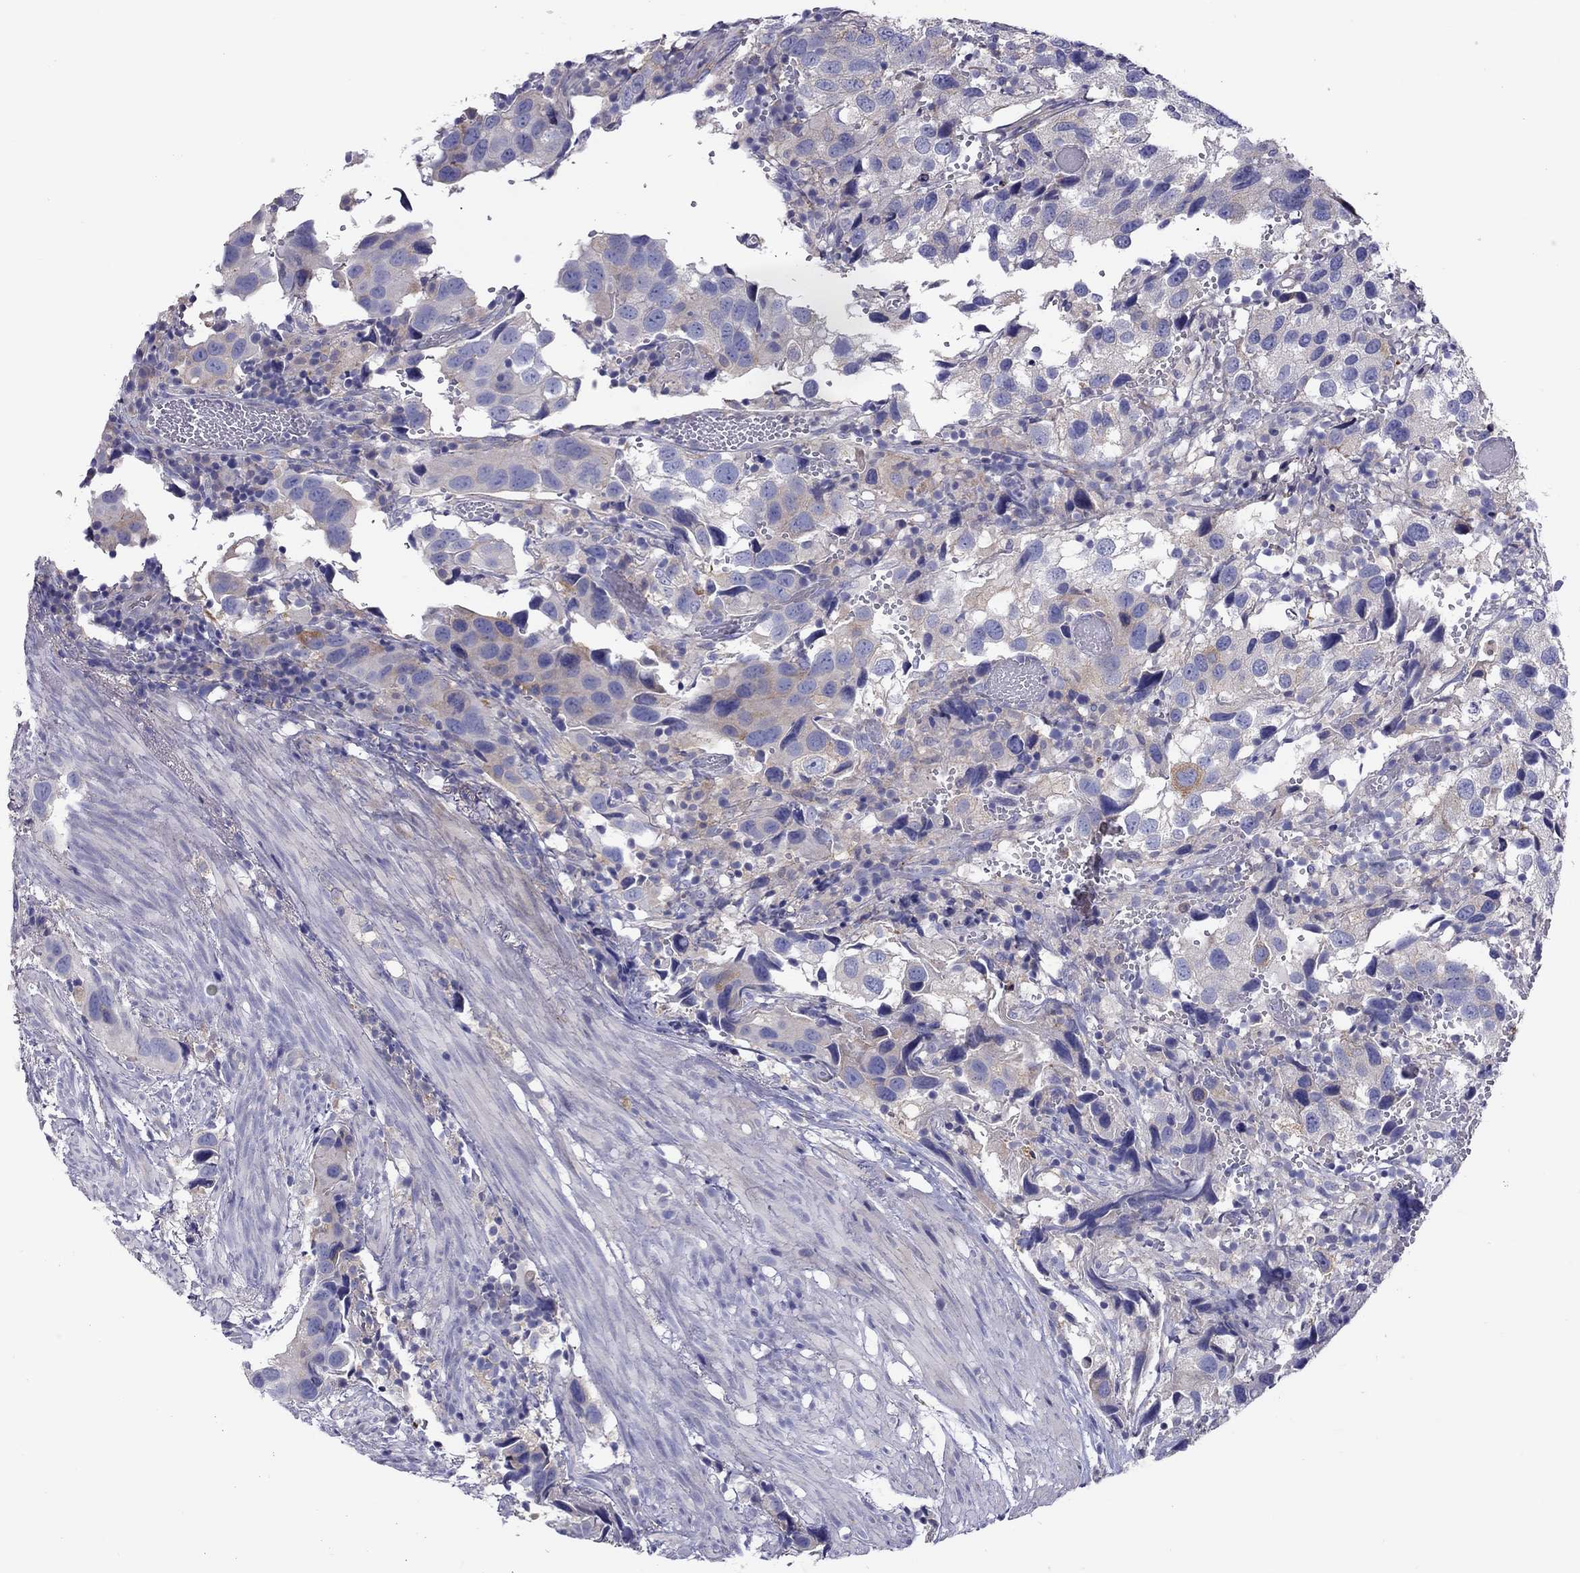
{"staining": {"intensity": "weak", "quantity": "<25%", "location": "cytoplasmic/membranous"}, "tissue": "urothelial cancer", "cell_type": "Tumor cells", "image_type": "cancer", "snomed": [{"axis": "morphology", "description": "Urothelial carcinoma, High grade"}, {"axis": "topography", "description": "Urinary bladder"}], "caption": "Tumor cells are negative for brown protein staining in high-grade urothelial carcinoma. (DAB IHC visualized using brightfield microscopy, high magnification).", "gene": "ALOX15B", "patient": {"sex": "male", "age": 79}}